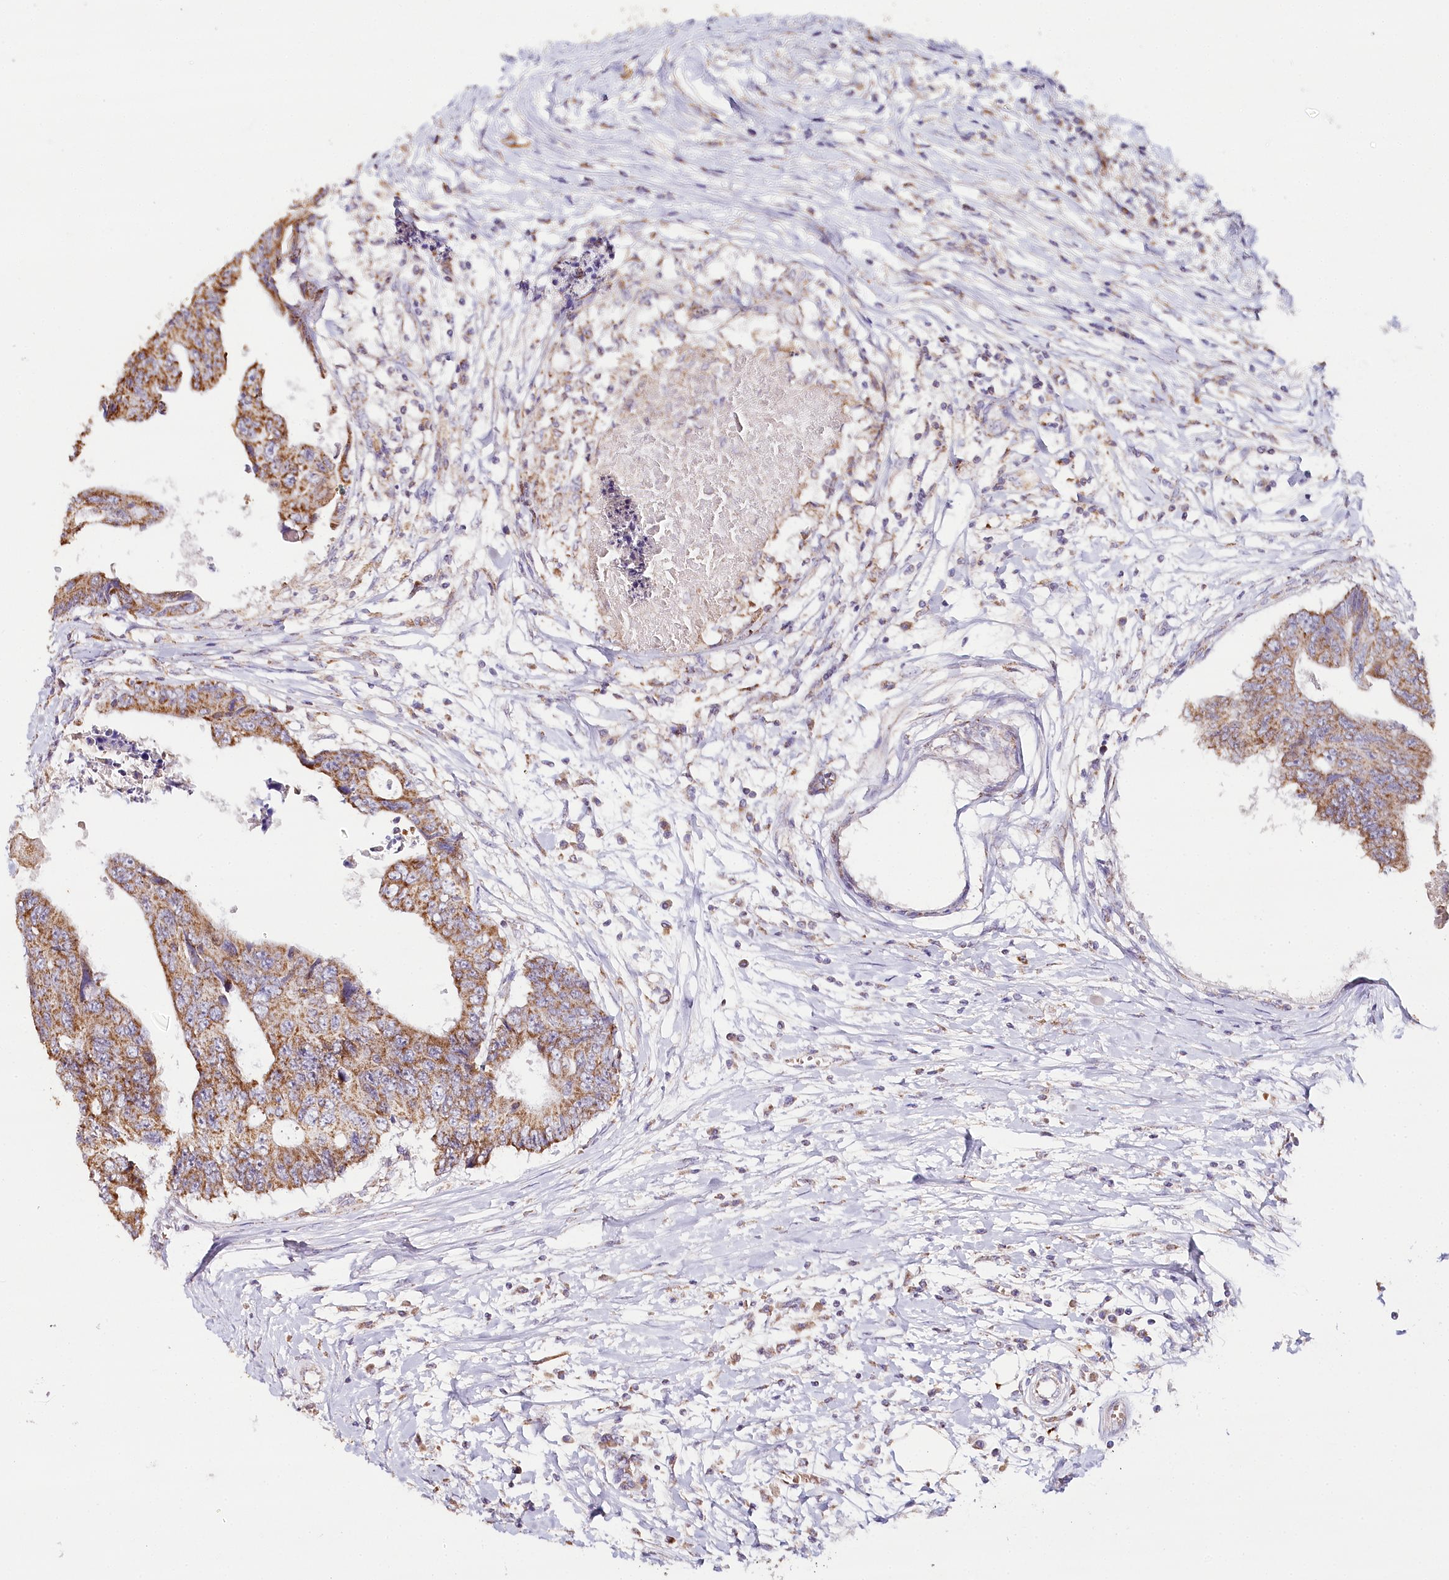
{"staining": {"intensity": "moderate", "quantity": ">75%", "location": "cytoplasmic/membranous"}, "tissue": "colorectal cancer", "cell_type": "Tumor cells", "image_type": "cancer", "snomed": [{"axis": "morphology", "description": "Adenocarcinoma, NOS"}, {"axis": "topography", "description": "Rectum"}], "caption": "Colorectal cancer (adenocarcinoma) stained with a protein marker shows moderate staining in tumor cells.", "gene": "MMP25", "patient": {"sex": "male", "age": 84}}